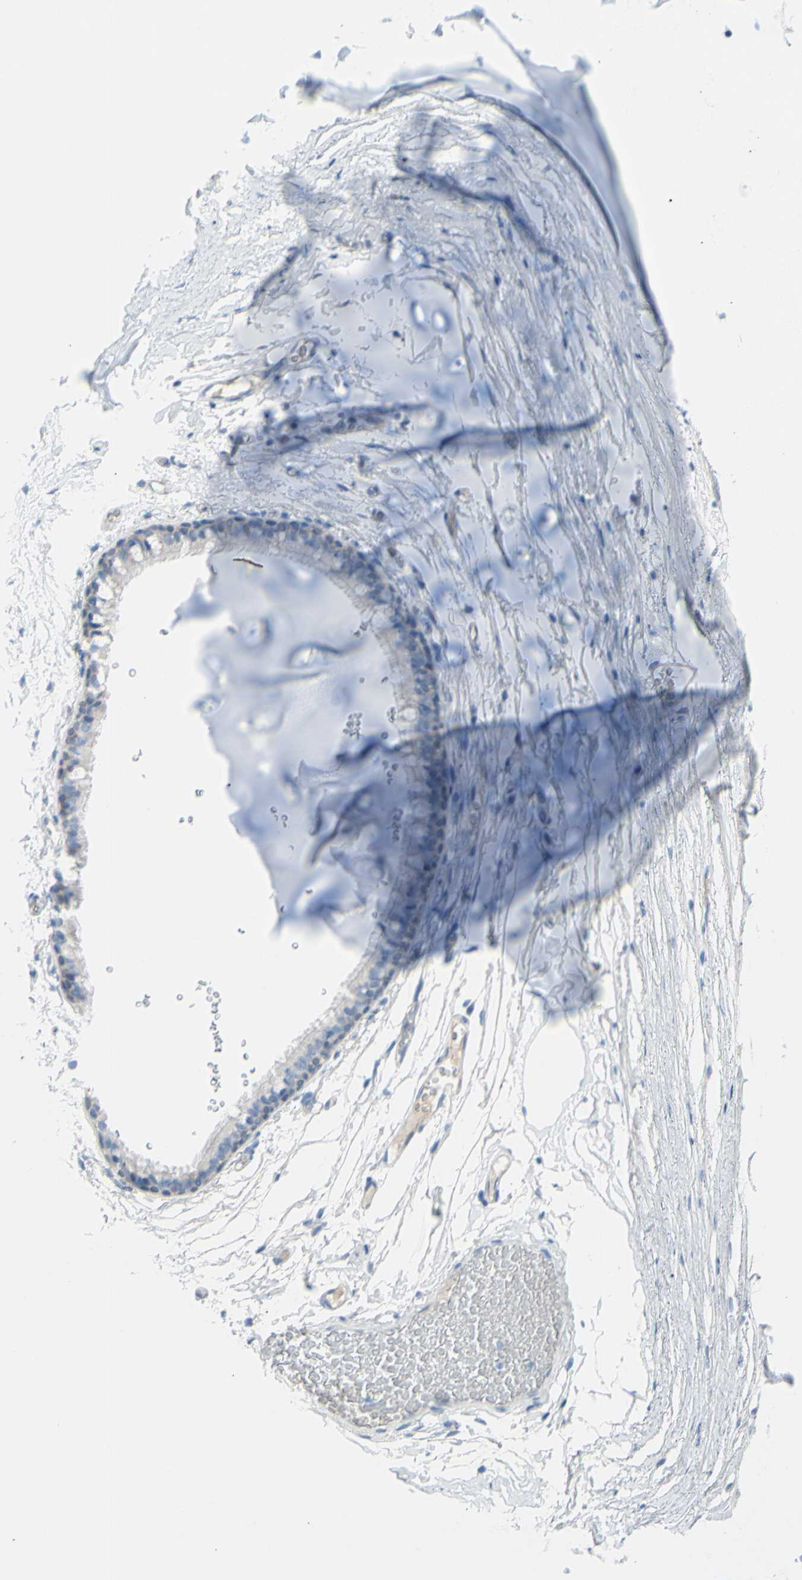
{"staining": {"intensity": "negative", "quantity": "none", "location": "none"}, "tissue": "adipose tissue", "cell_type": "Adipocytes", "image_type": "normal", "snomed": [{"axis": "morphology", "description": "Normal tissue, NOS"}, {"axis": "topography", "description": "Bronchus"}], "caption": "An immunohistochemistry histopathology image of normal adipose tissue is shown. There is no staining in adipocytes of adipose tissue.", "gene": "TFPI2", "patient": {"sex": "female", "age": 73}}